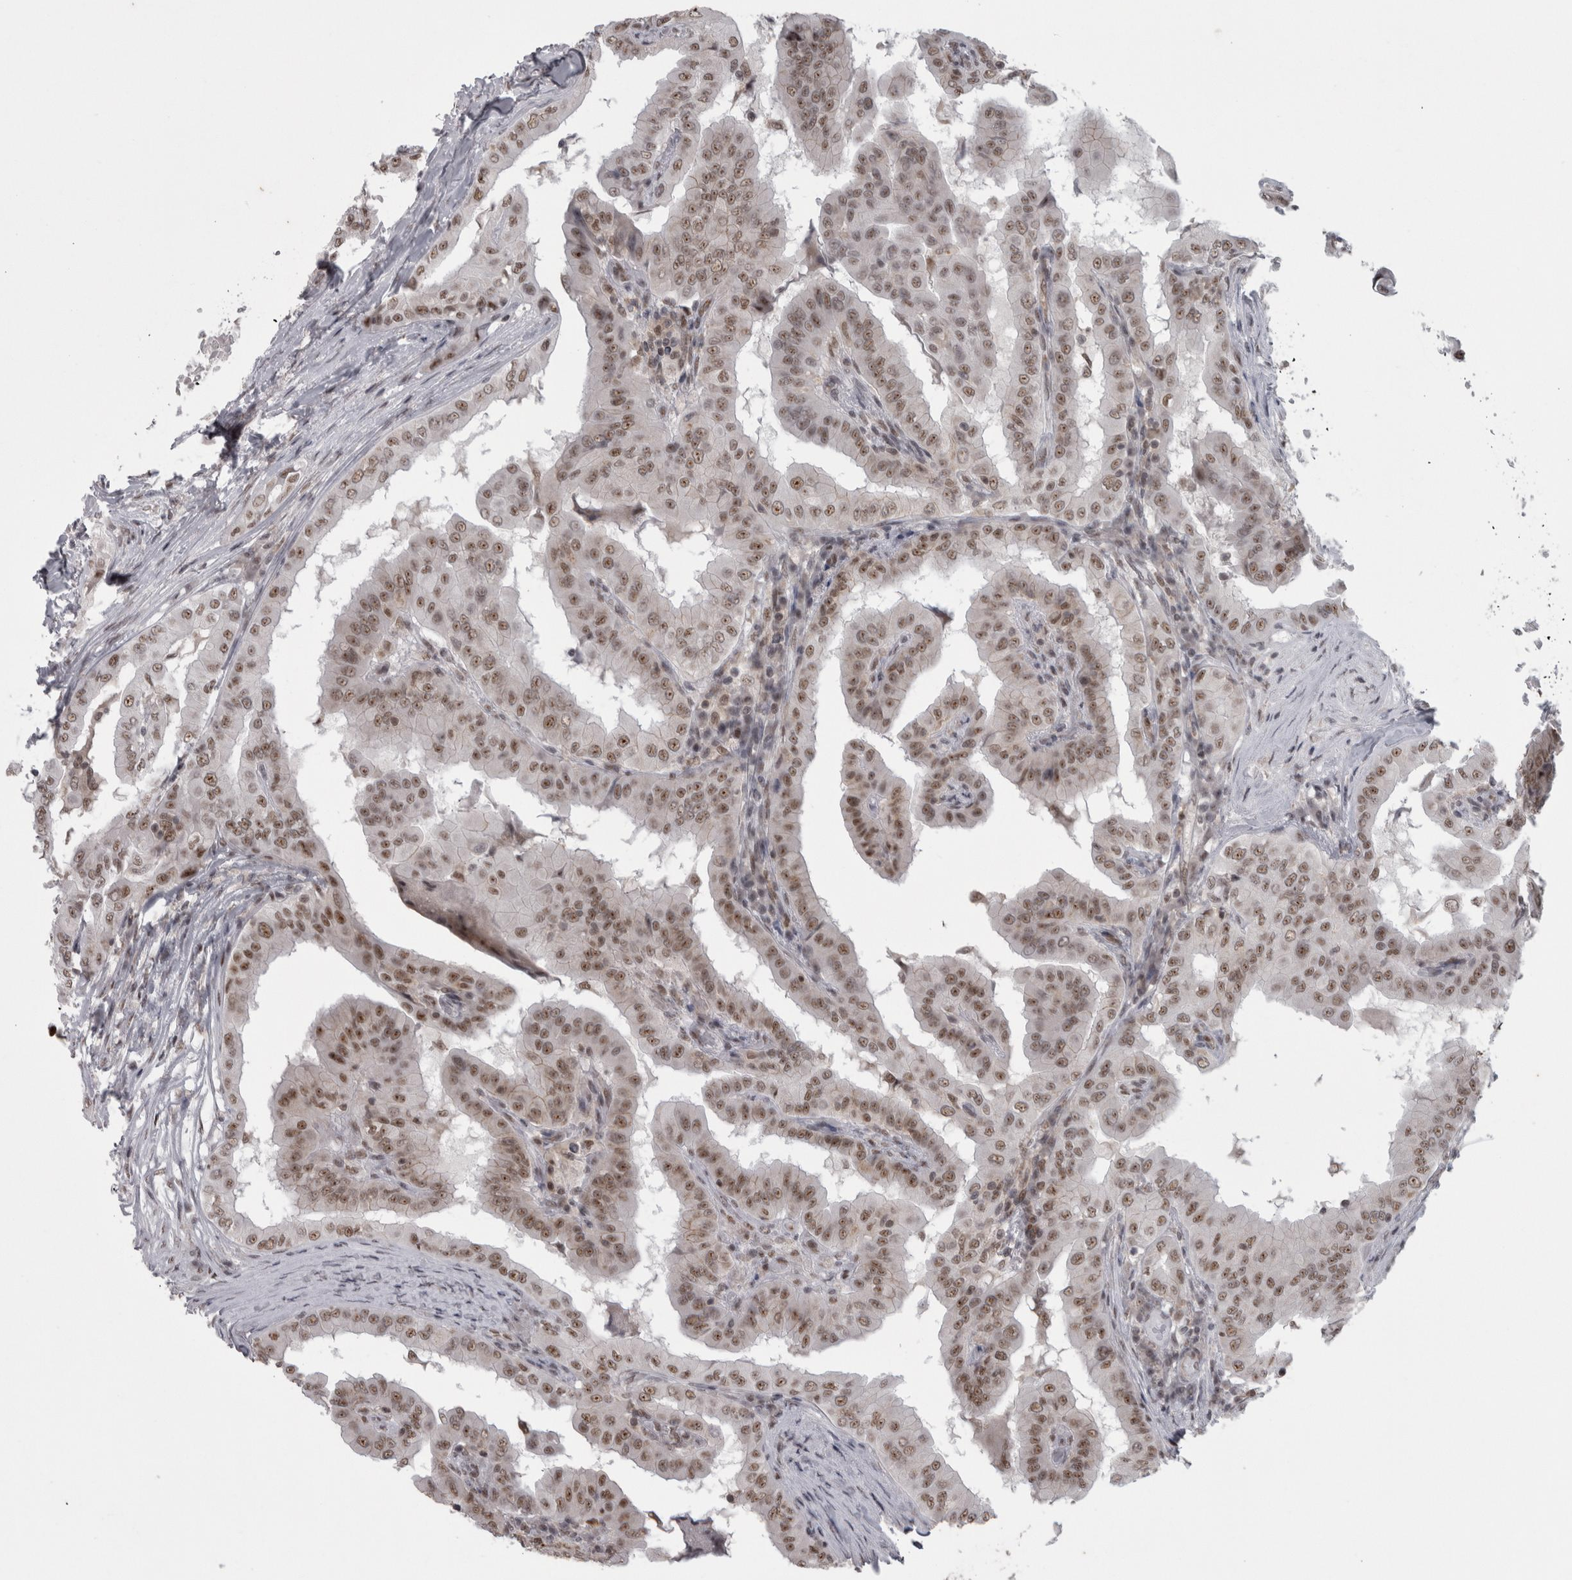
{"staining": {"intensity": "moderate", "quantity": ">75%", "location": "nuclear"}, "tissue": "thyroid cancer", "cell_type": "Tumor cells", "image_type": "cancer", "snomed": [{"axis": "morphology", "description": "Papillary adenocarcinoma, NOS"}, {"axis": "topography", "description": "Thyroid gland"}], "caption": "This micrograph shows immunohistochemistry (IHC) staining of papillary adenocarcinoma (thyroid), with medium moderate nuclear staining in about >75% of tumor cells.", "gene": "MICU3", "patient": {"sex": "male", "age": 33}}